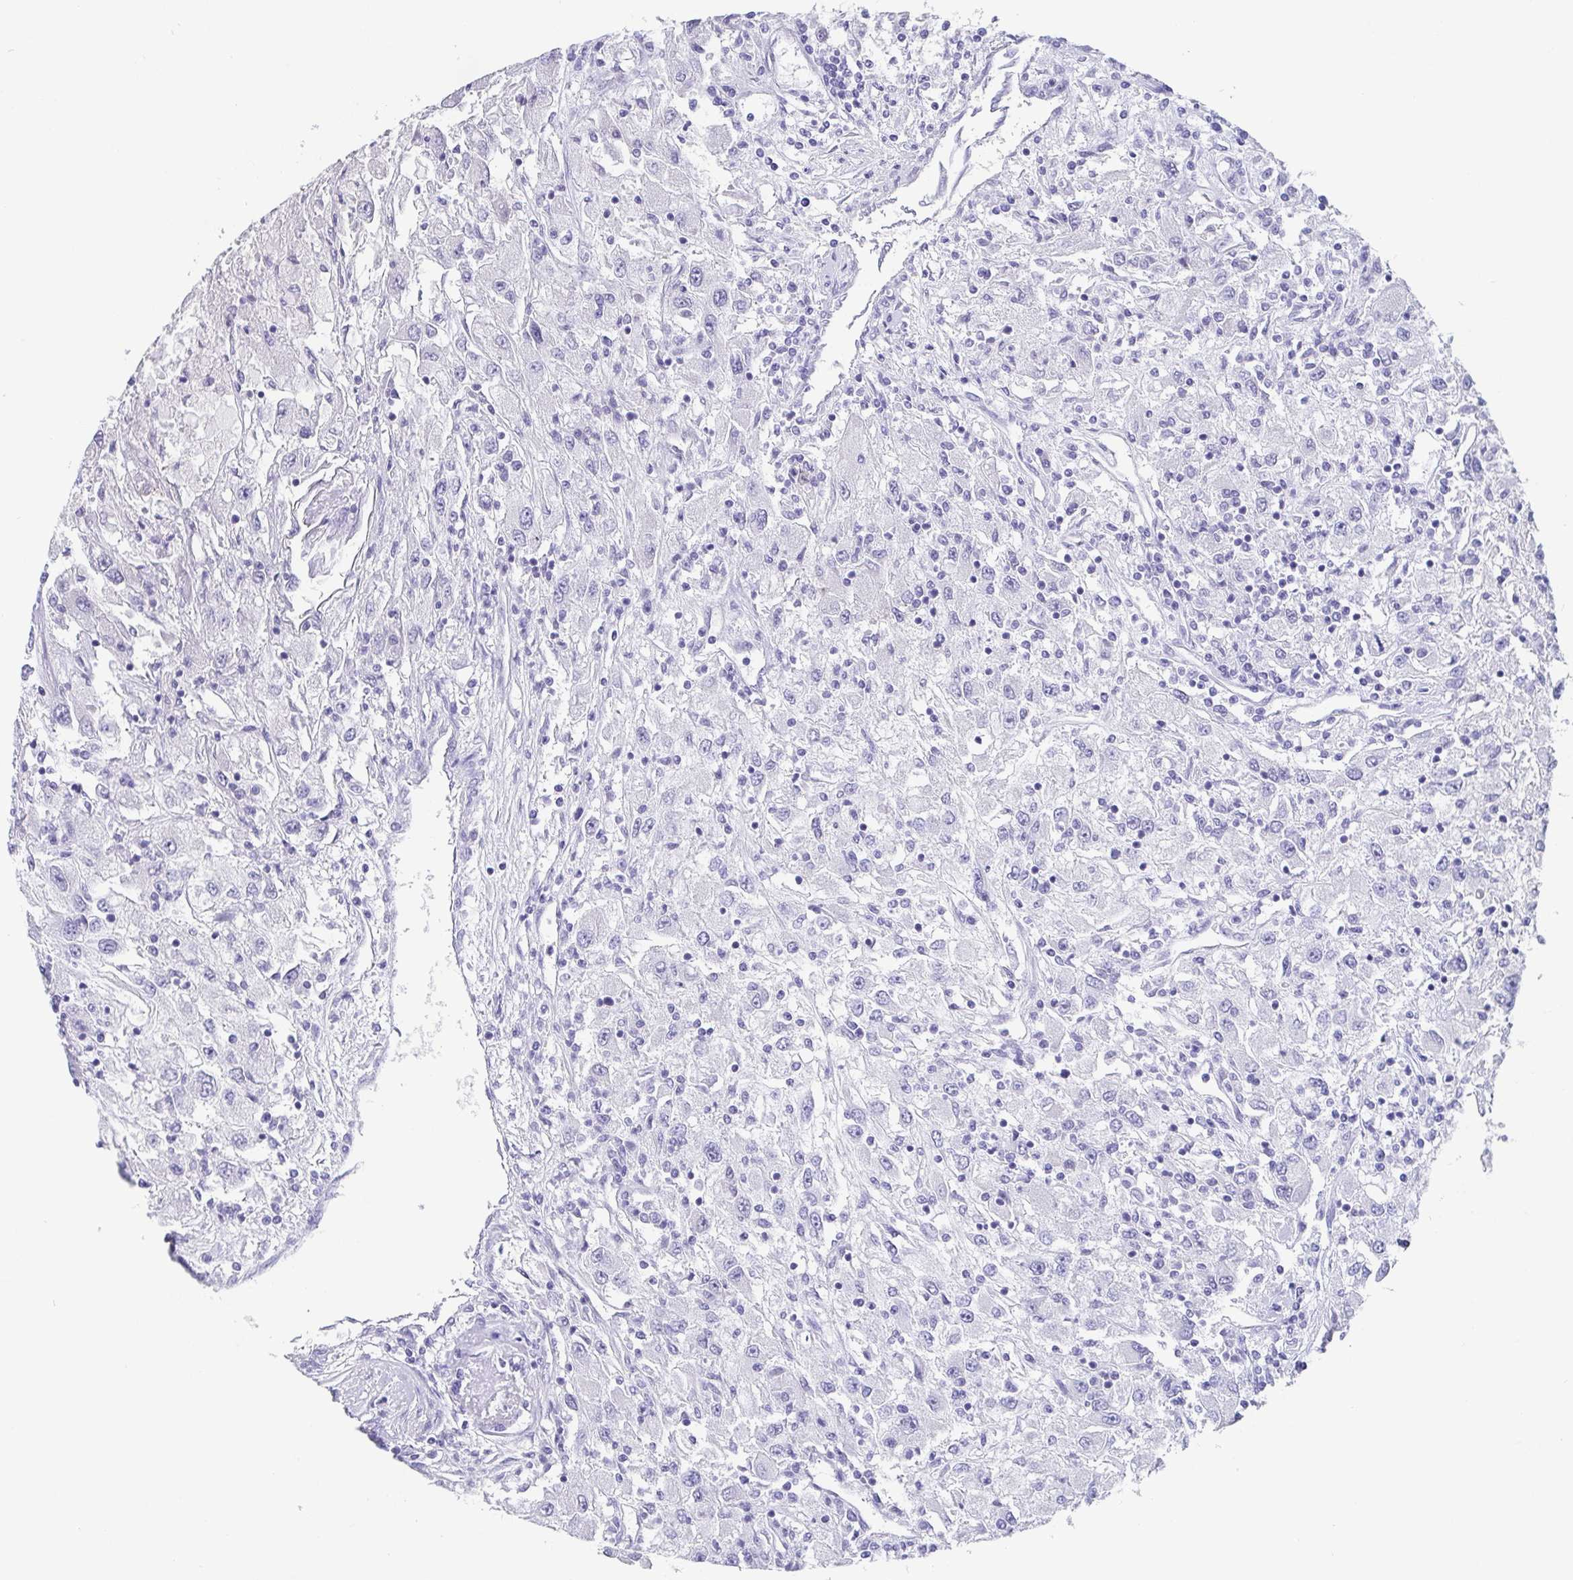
{"staining": {"intensity": "negative", "quantity": "none", "location": "none"}, "tissue": "renal cancer", "cell_type": "Tumor cells", "image_type": "cancer", "snomed": [{"axis": "morphology", "description": "Adenocarcinoma, NOS"}, {"axis": "topography", "description": "Kidney"}], "caption": "Tumor cells are negative for brown protein staining in renal adenocarcinoma. Nuclei are stained in blue.", "gene": "SCGN", "patient": {"sex": "female", "age": 67}}